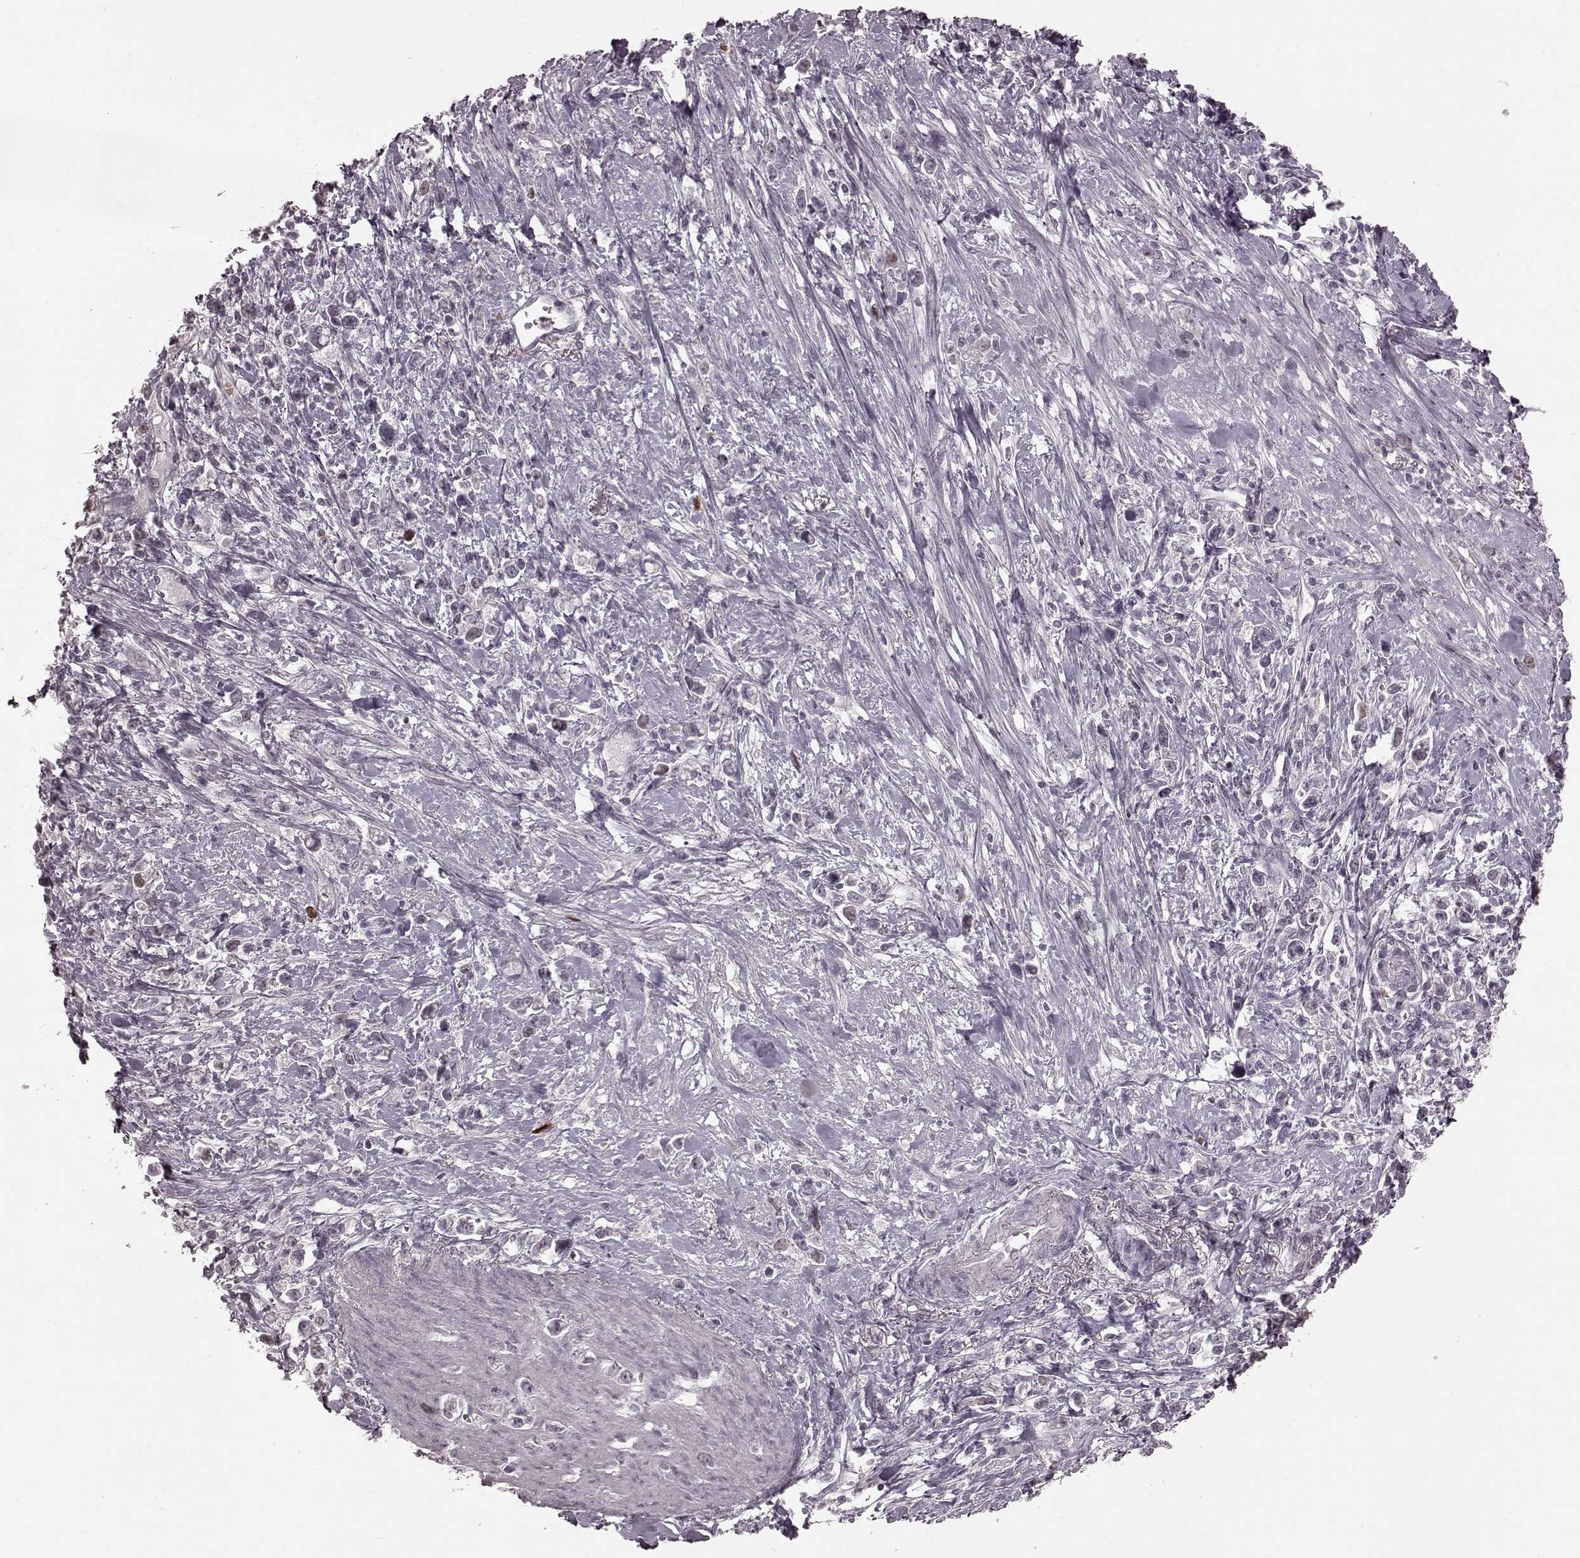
{"staining": {"intensity": "moderate", "quantity": "<25%", "location": "nuclear"}, "tissue": "stomach cancer", "cell_type": "Tumor cells", "image_type": "cancer", "snomed": [{"axis": "morphology", "description": "Adenocarcinoma, NOS"}, {"axis": "topography", "description": "Stomach"}], "caption": "IHC (DAB (3,3'-diaminobenzidine)) staining of human stomach adenocarcinoma shows moderate nuclear protein staining in approximately <25% of tumor cells. The staining was performed using DAB, with brown indicating positive protein expression. Nuclei are stained blue with hematoxylin.", "gene": "CCNA2", "patient": {"sex": "male", "age": 63}}